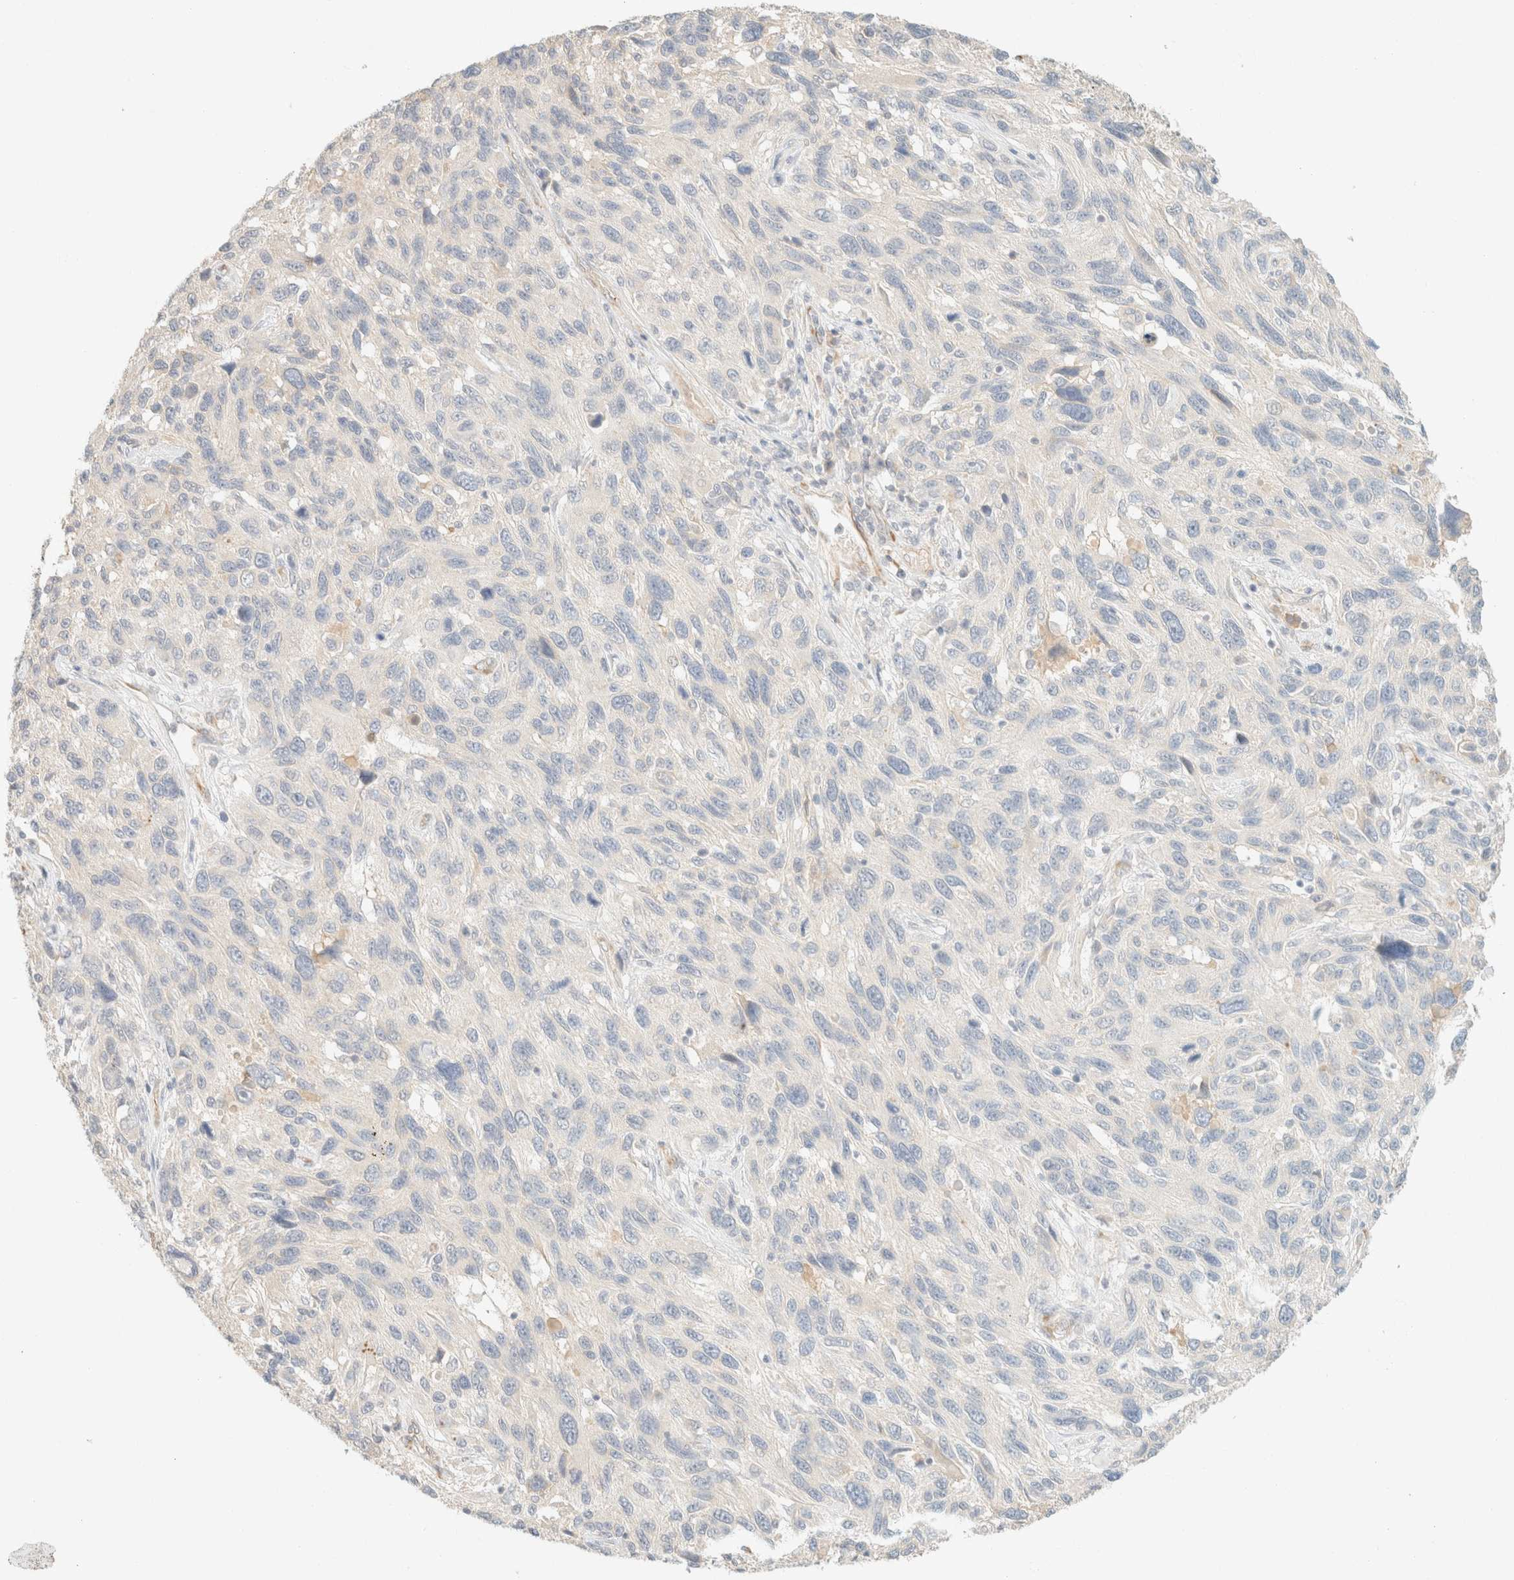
{"staining": {"intensity": "negative", "quantity": "none", "location": "none"}, "tissue": "melanoma", "cell_type": "Tumor cells", "image_type": "cancer", "snomed": [{"axis": "morphology", "description": "Malignant melanoma, NOS"}, {"axis": "topography", "description": "Skin"}], "caption": "IHC of malignant melanoma reveals no staining in tumor cells.", "gene": "SPARCL1", "patient": {"sex": "male", "age": 53}}